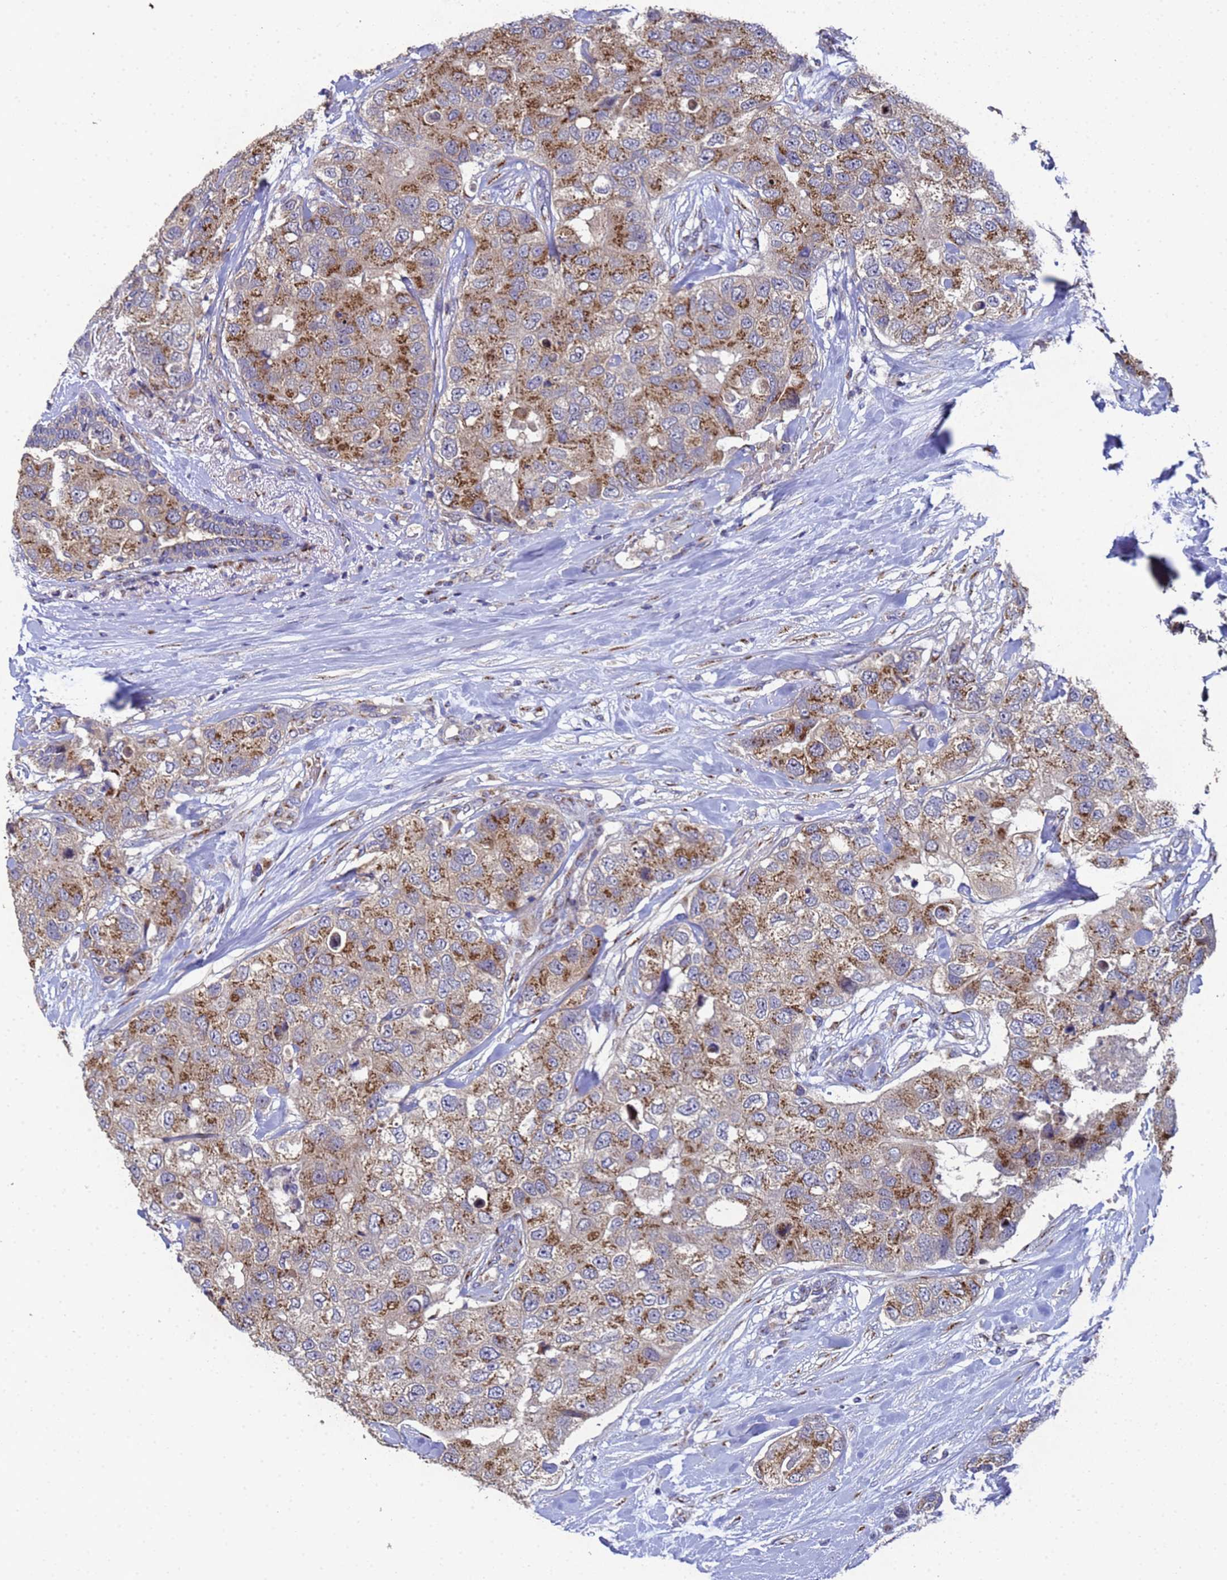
{"staining": {"intensity": "moderate", "quantity": ">75%", "location": "cytoplasmic/membranous"}, "tissue": "breast cancer", "cell_type": "Tumor cells", "image_type": "cancer", "snomed": [{"axis": "morphology", "description": "Duct carcinoma"}, {"axis": "topography", "description": "Breast"}], "caption": "Protein staining demonstrates moderate cytoplasmic/membranous positivity in approximately >75% of tumor cells in breast intraductal carcinoma. The staining is performed using DAB brown chromogen to label protein expression. The nuclei are counter-stained blue using hematoxylin.", "gene": "NSUN6", "patient": {"sex": "female", "age": 62}}